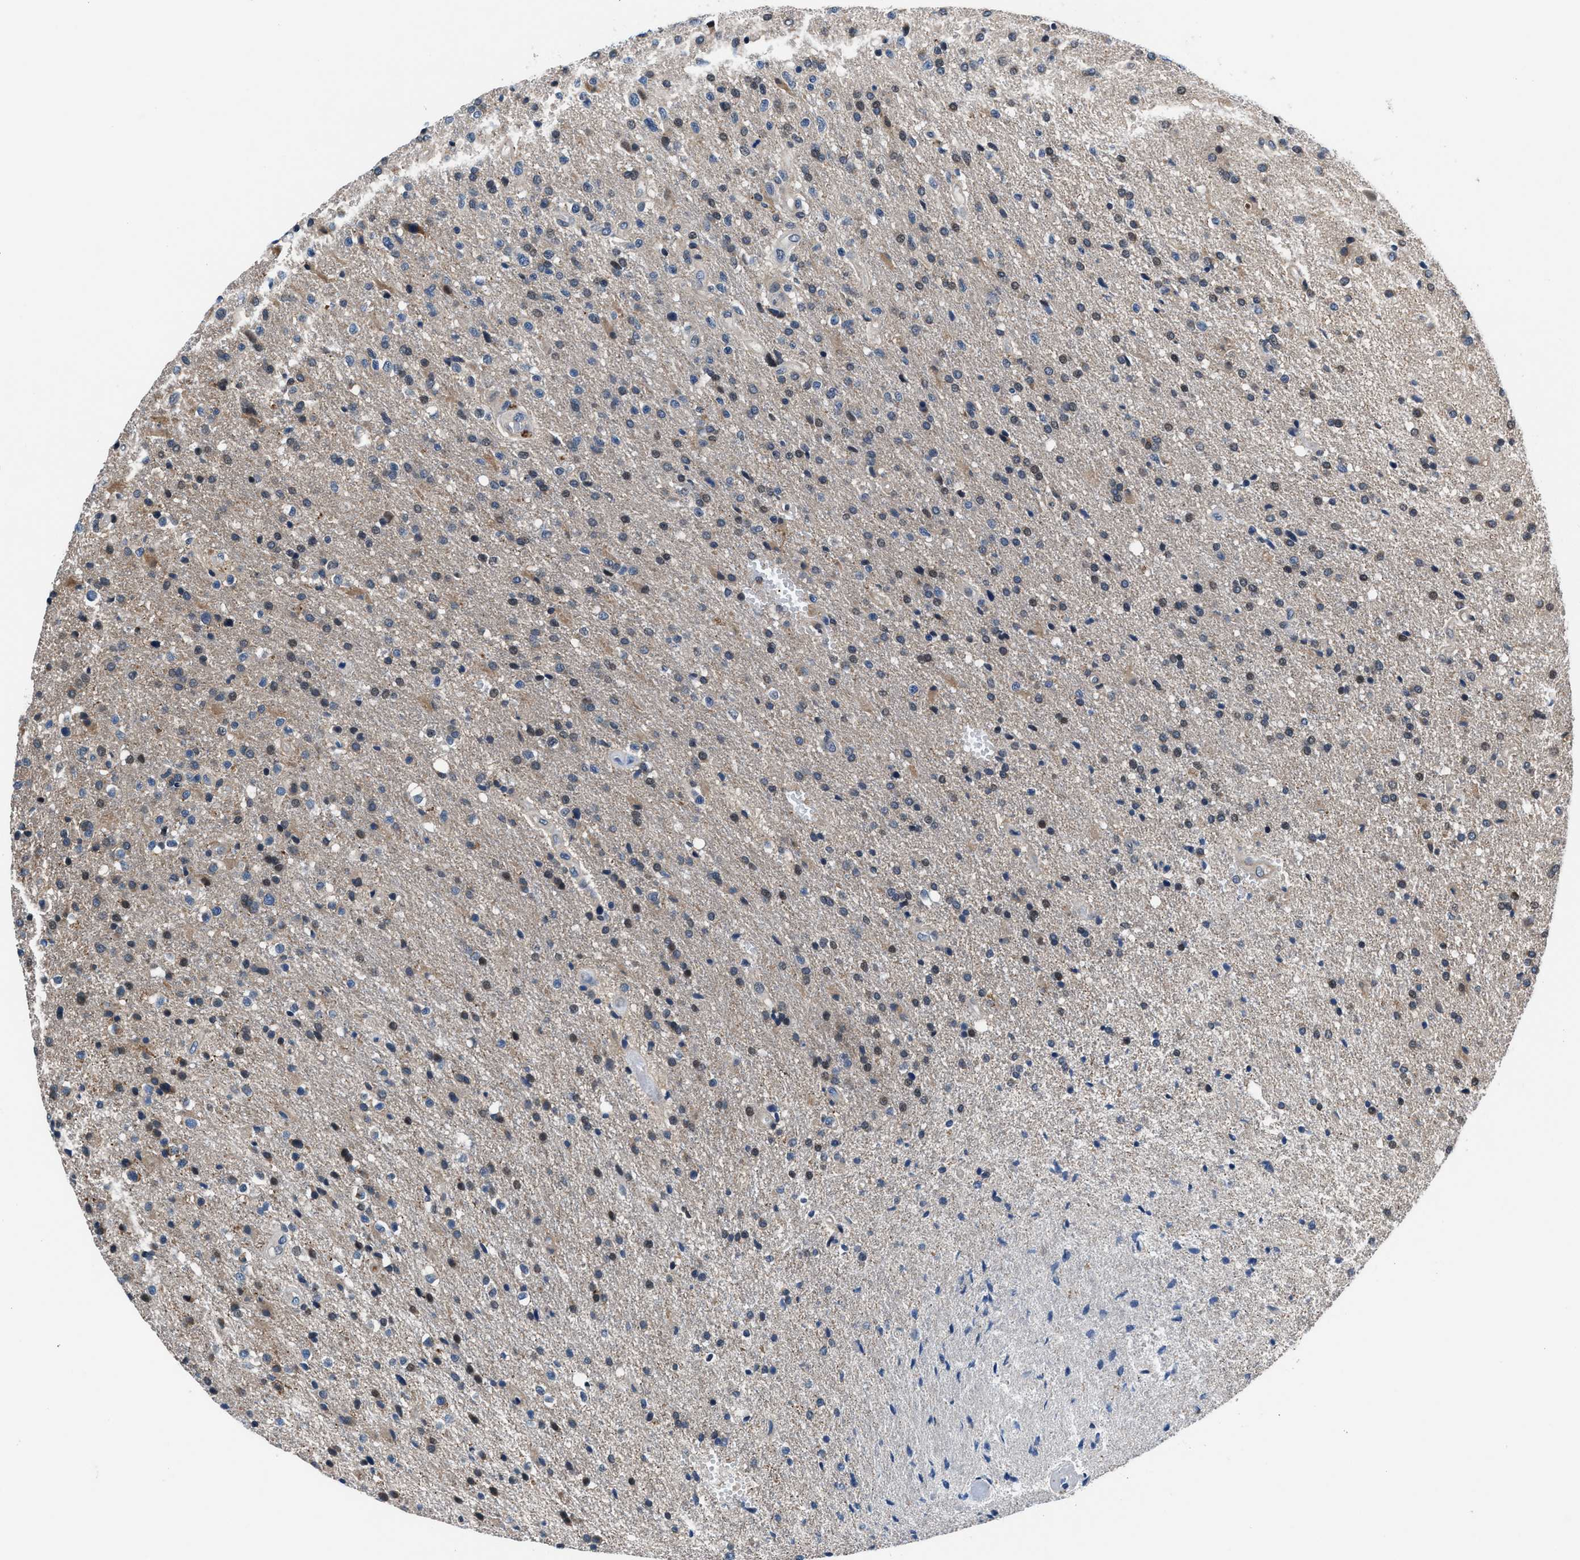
{"staining": {"intensity": "weak", "quantity": "<25%", "location": "cytoplasmic/membranous"}, "tissue": "glioma", "cell_type": "Tumor cells", "image_type": "cancer", "snomed": [{"axis": "morphology", "description": "Glioma, malignant, High grade"}, {"axis": "topography", "description": "Brain"}], "caption": "Tumor cells show no significant protein positivity in glioma.", "gene": "PRPSAP2", "patient": {"sex": "male", "age": 72}}